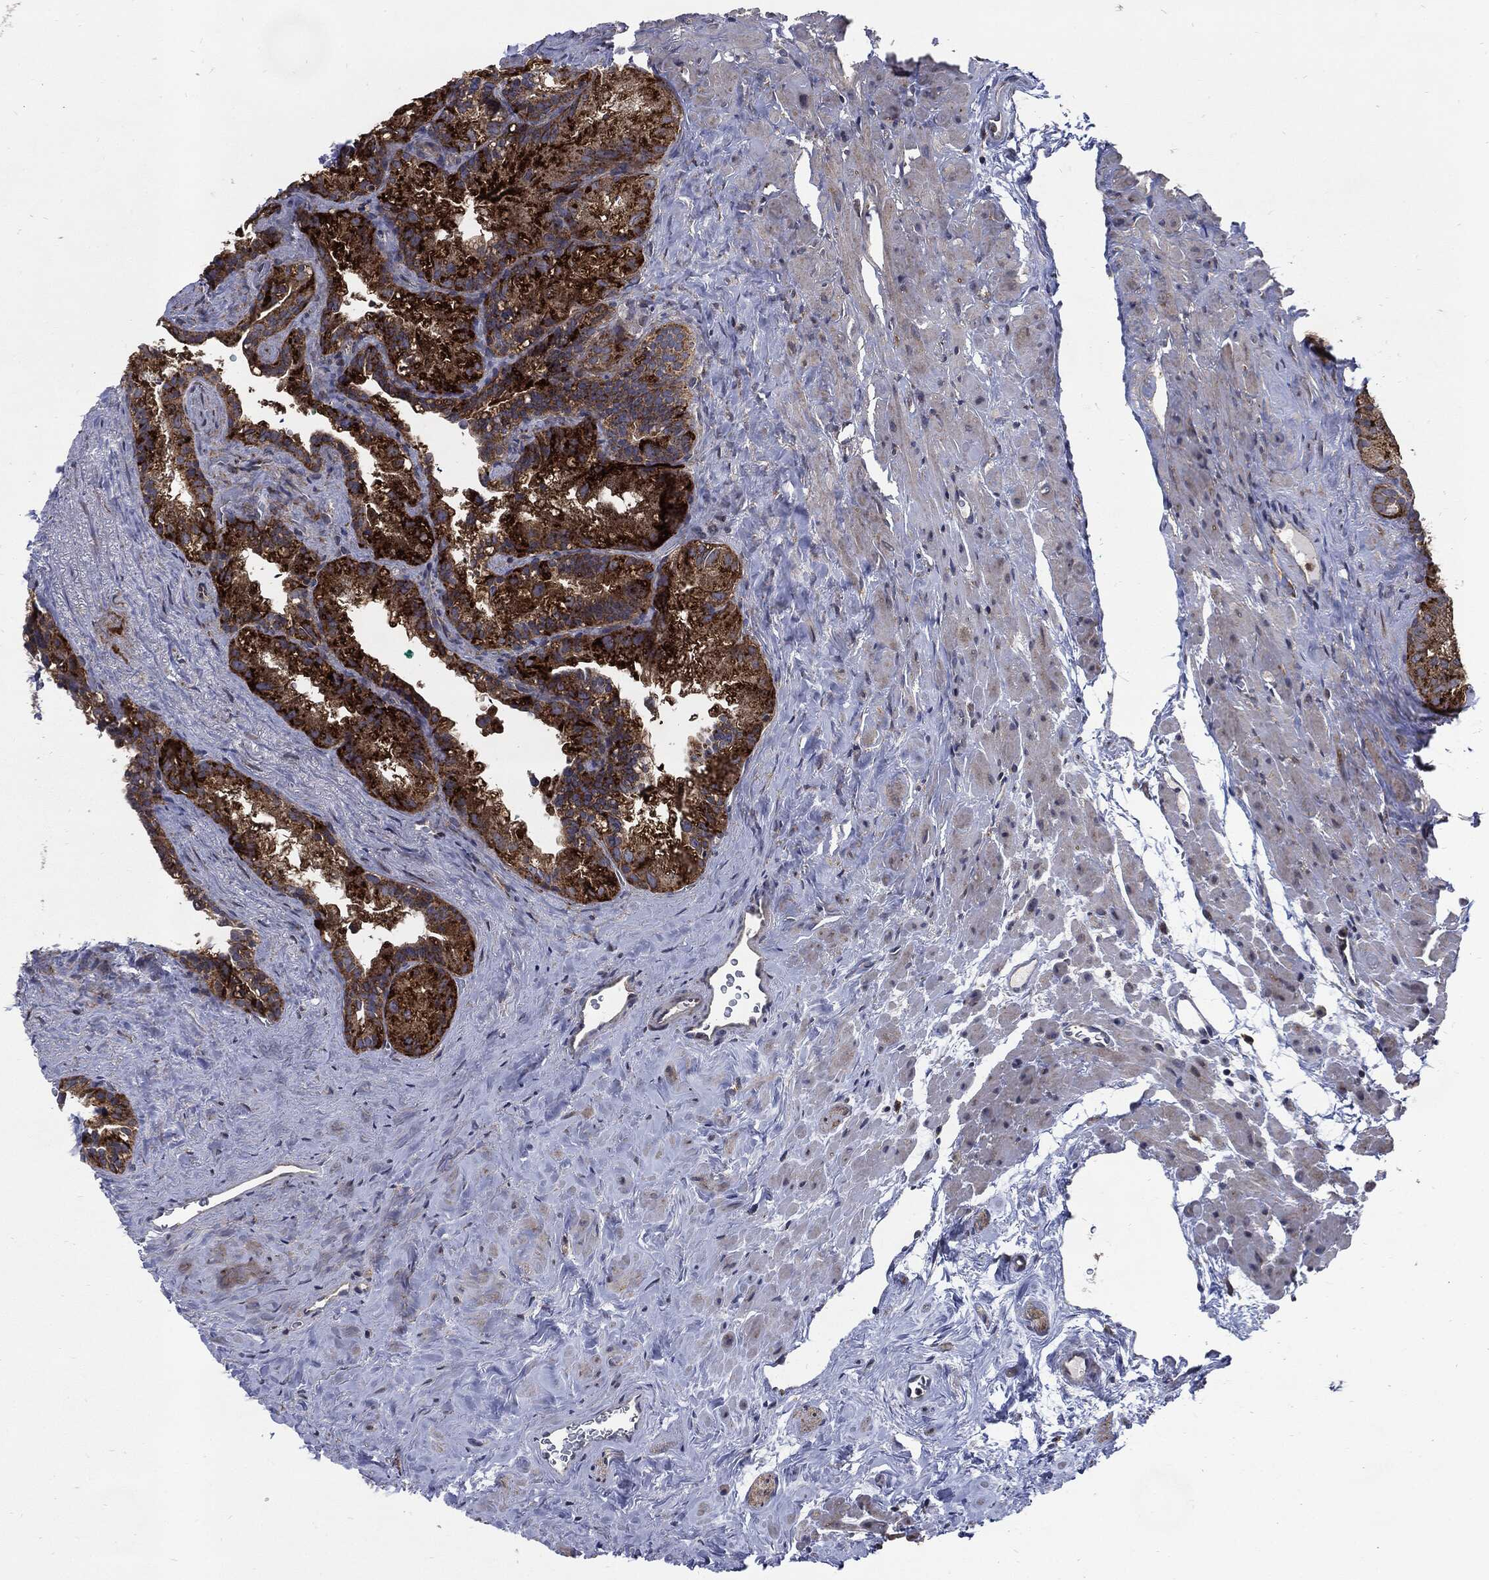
{"staining": {"intensity": "strong", "quantity": ">75%", "location": "cytoplasmic/membranous"}, "tissue": "seminal vesicle", "cell_type": "Glandular cells", "image_type": "normal", "snomed": [{"axis": "morphology", "description": "Normal tissue, NOS"}, {"axis": "topography", "description": "Seminal veicle"}], "caption": "Protein expression analysis of benign seminal vesicle reveals strong cytoplasmic/membranous staining in about >75% of glandular cells.", "gene": "SLC31A2", "patient": {"sex": "male", "age": 72}}